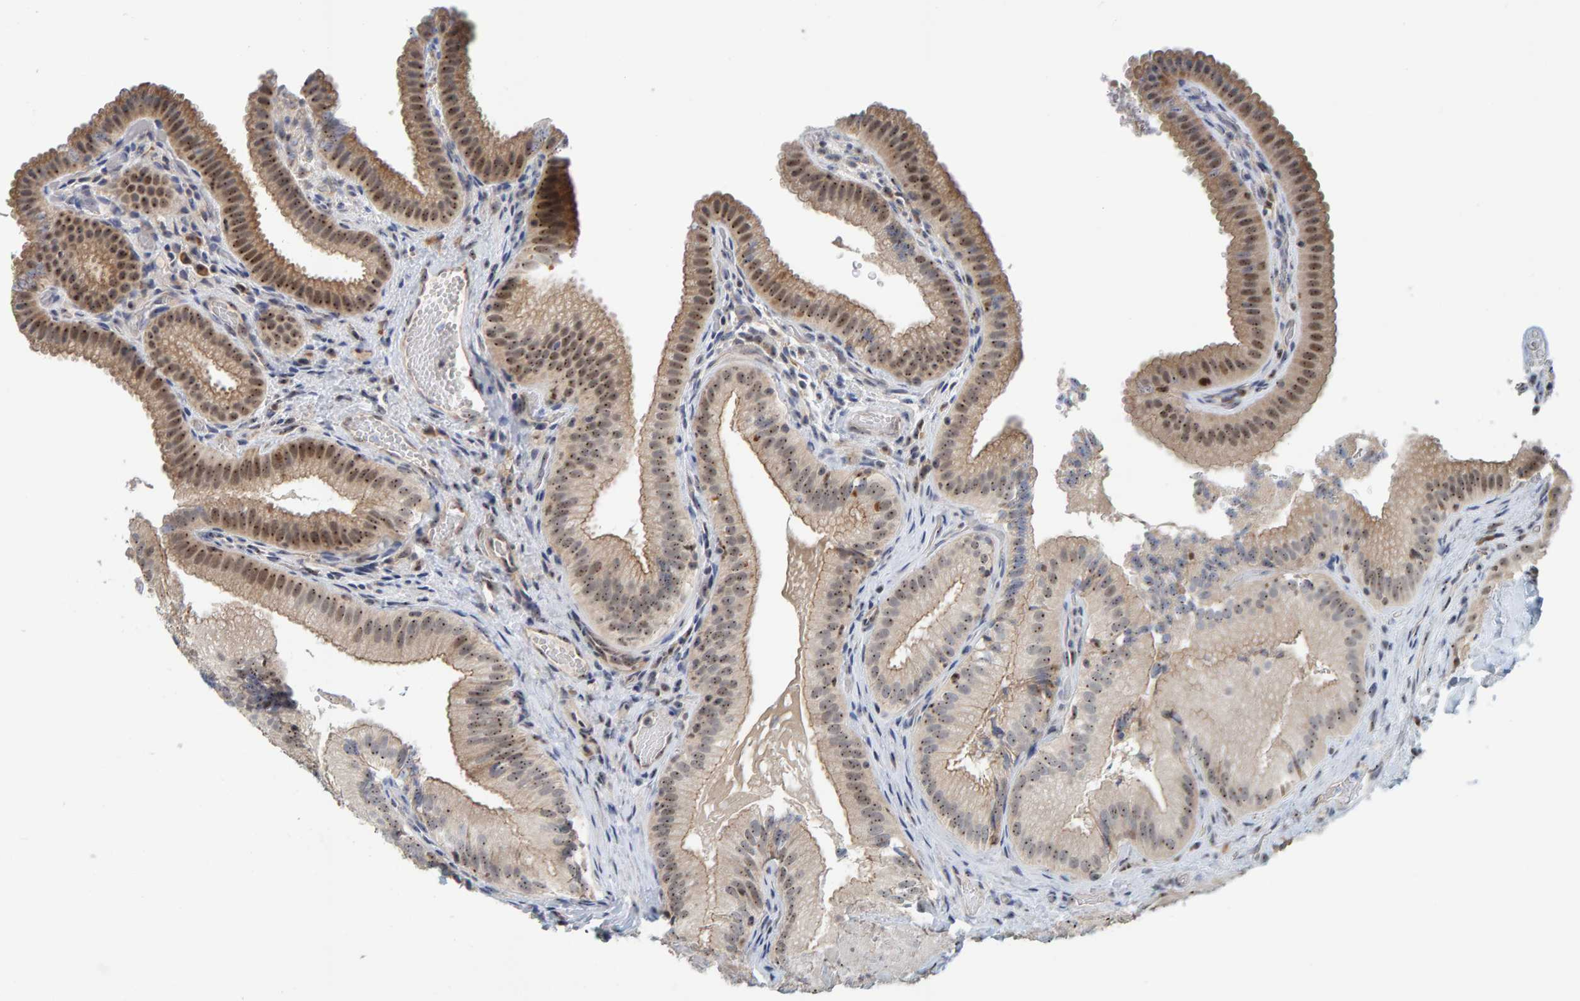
{"staining": {"intensity": "moderate", "quantity": ">75%", "location": "cytoplasmic/membranous,nuclear"}, "tissue": "gallbladder", "cell_type": "Glandular cells", "image_type": "normal", "snomed": [{"axis": "morphology", "description": "Normal tissue, NOS"}, {"axis": "topography", "description": "Gallbladder"}], "caption": "Normal gallbladder was stained to show a protein in brown. There is medium levels of moderate cytoplasmic/membranous,nuclear expression in about >75% of glandular cells. The protein is stained brown, and the nuclei are stained in blue (DAB (3,3'-diaminobenzidine) IHC with brightfield microscopy, high magnification).", "gene": "POLR1E", "patient": {"sex": "female", "age": 30}}